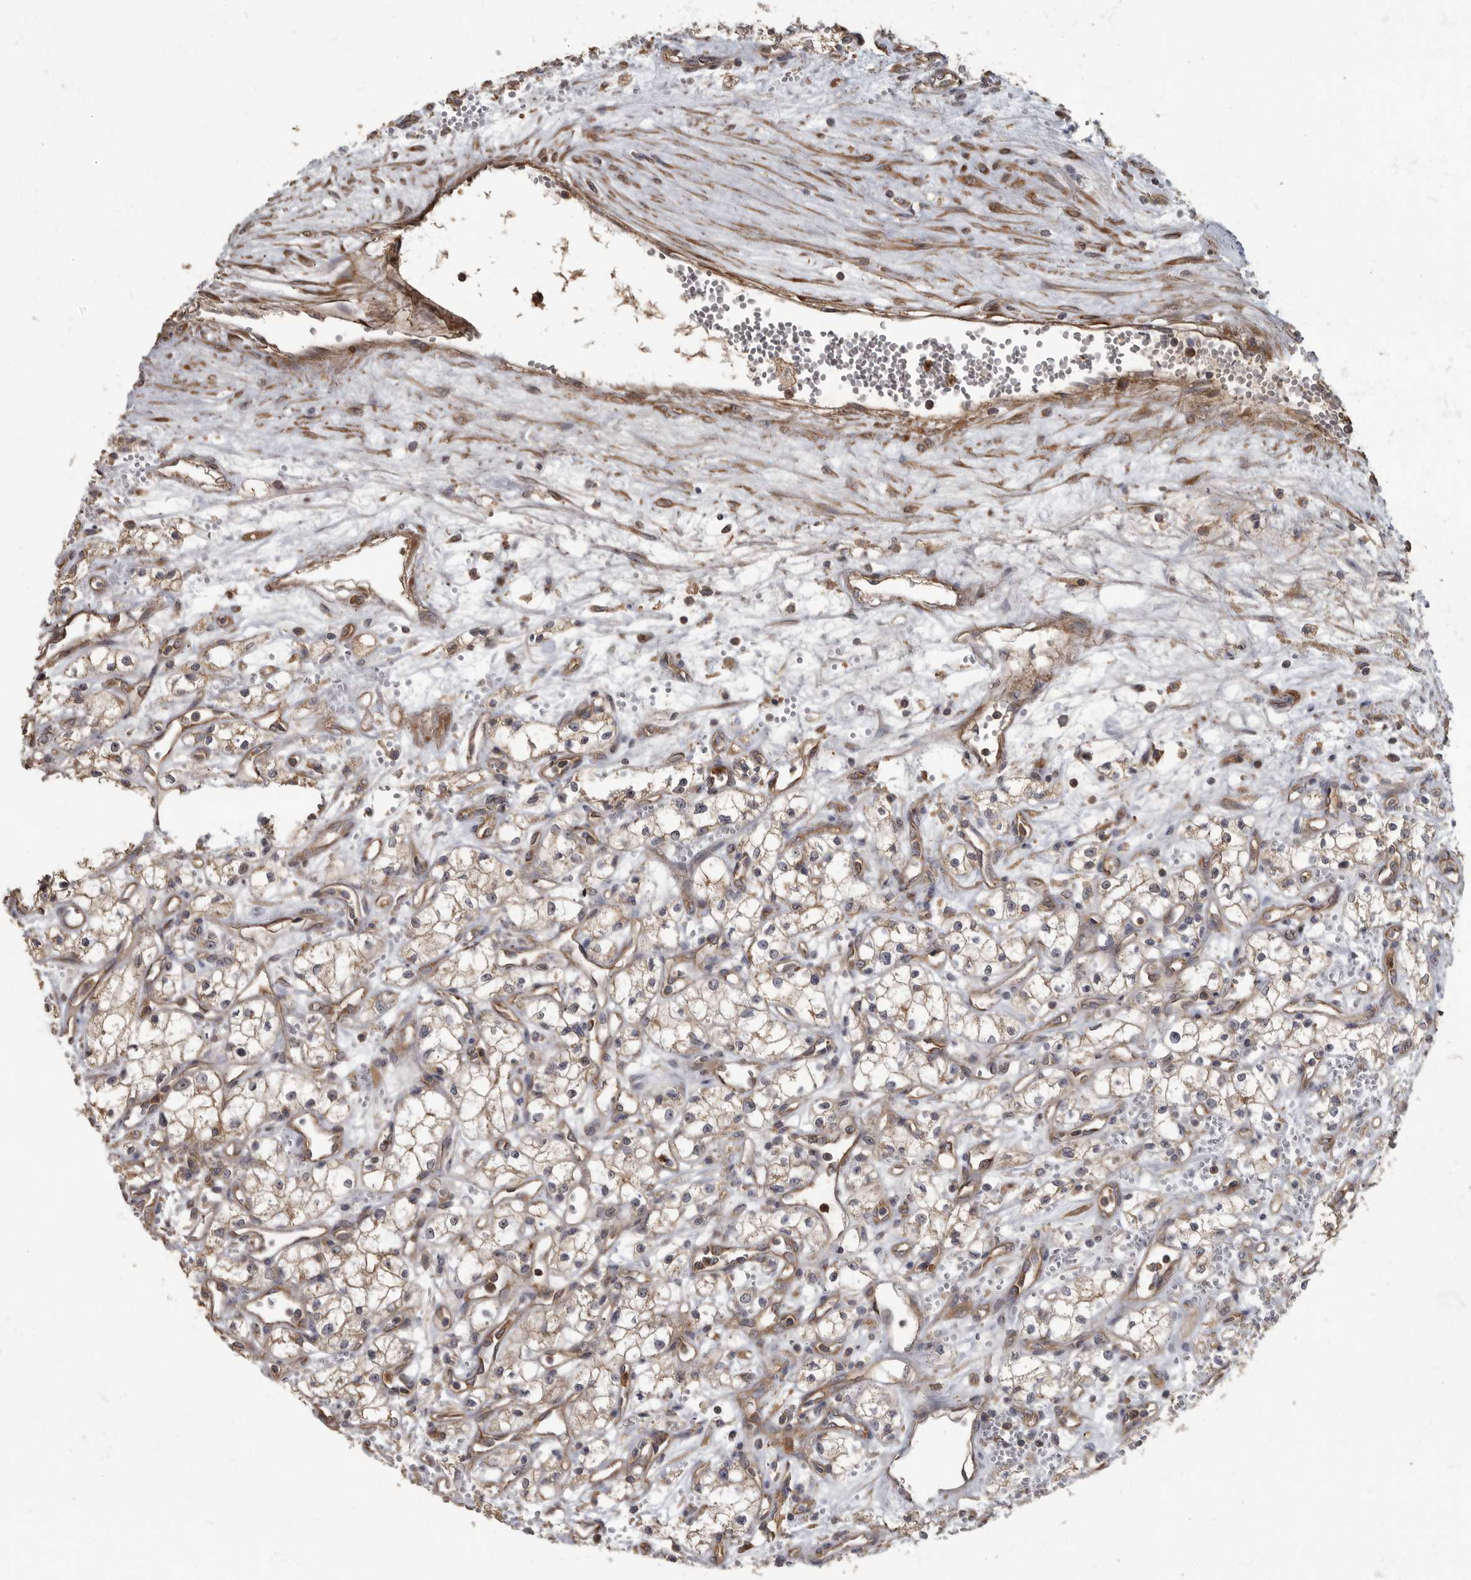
{"staining": {"intensity": "moderate", "quantity": ">75%", "location": "cytoplasmic/membranous"}, "tissue": "renal cancer", "cell_type": "Tumor cells", "image_type": "cancer", "snomed": [{"axis": "morphology", "description": "Adenocarcinoma, NOS"}, {"axis": "topography", "description": "Kidney"}], "caption": "IHC (DAB (3,3'-diaminobenzidine)) staining of renal cancer (adenocarcinoma) reveals moderate cytoplasmic/membranous protein positivity in about >75% of tumor cells. The protein is shown in brown color, while the nuclei are stained blue.", "gene": "DAAM1", "patient": {"sex": "male", "age": 59}}